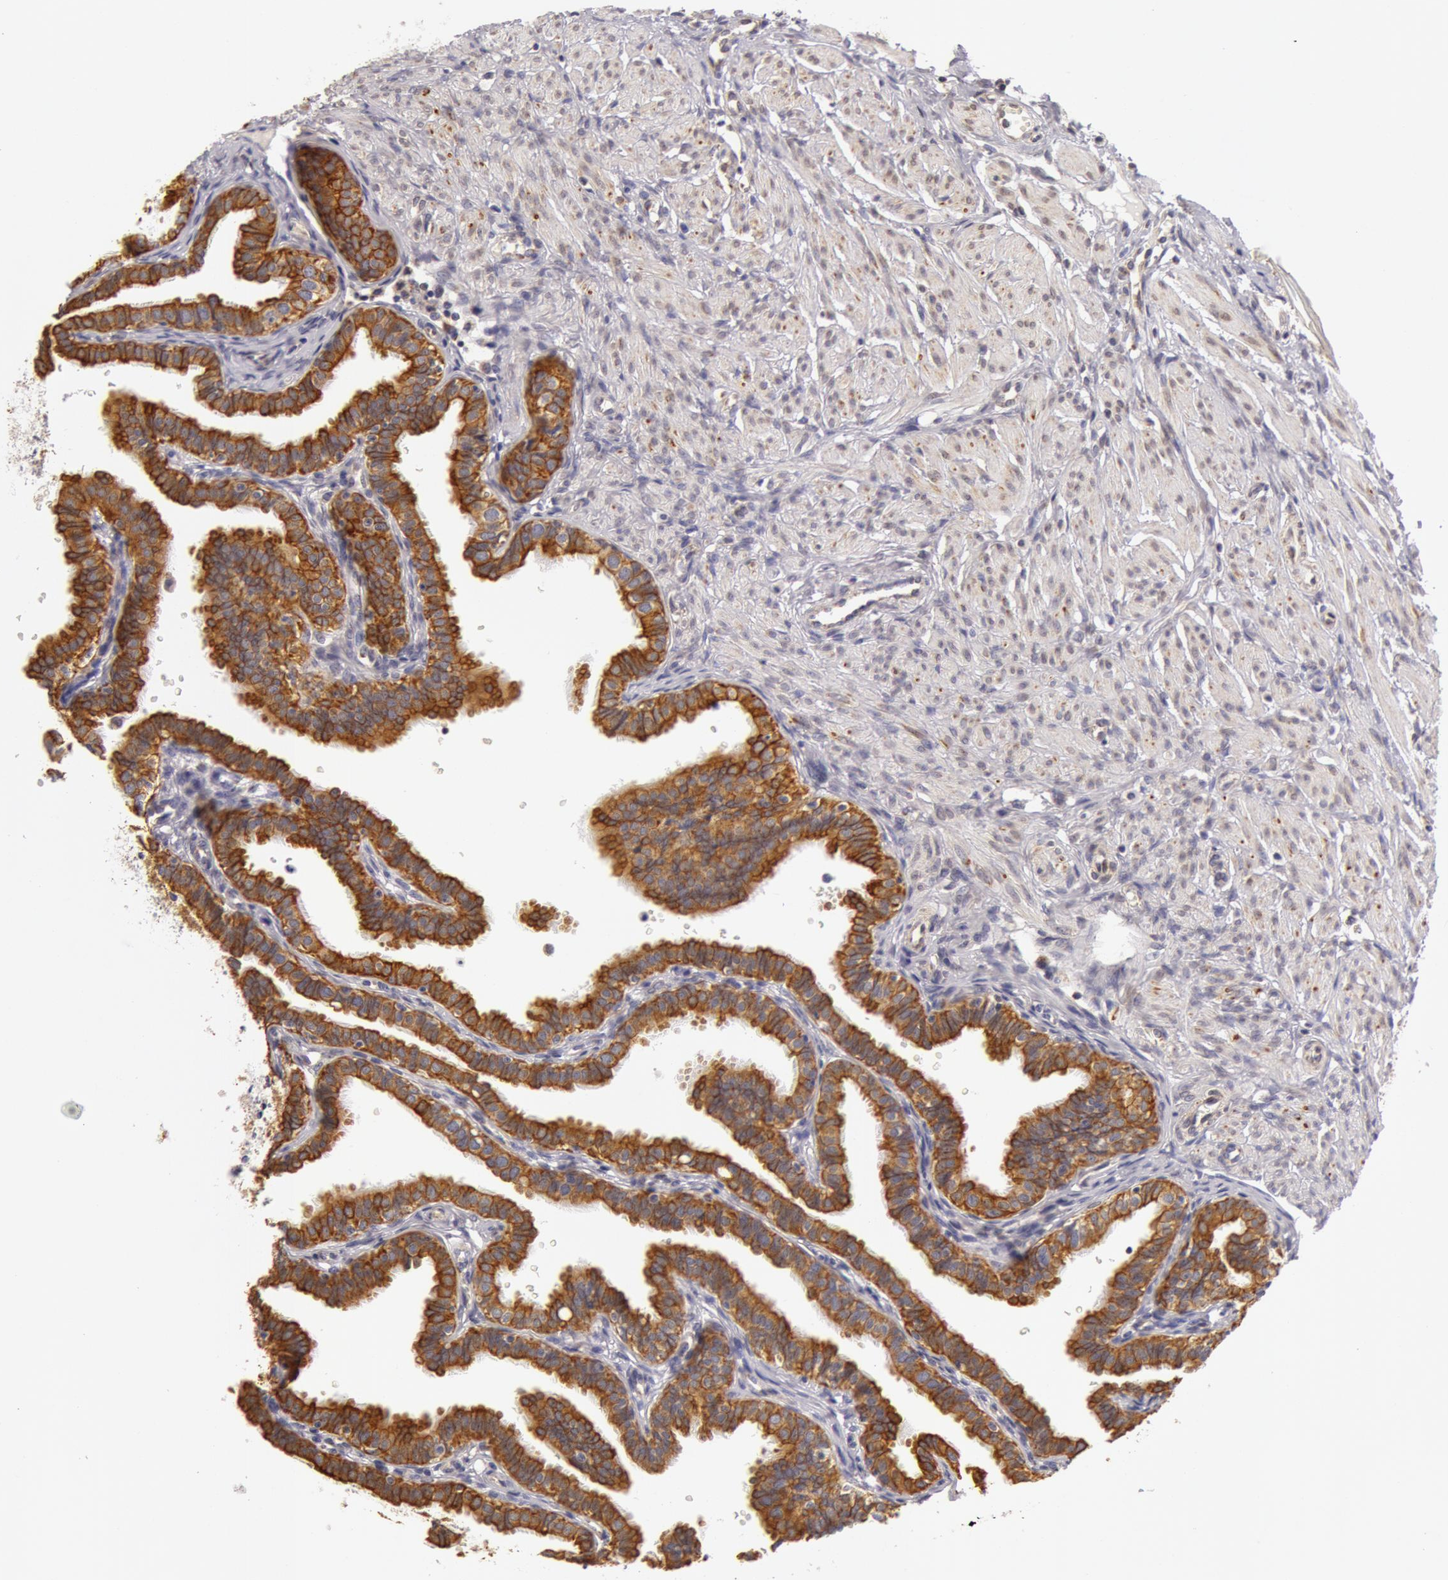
{"staining": {"intensity": "strong", "quantity": ">75%", "location": "cytoplasmic/membranous"}, "tissue": "fallopian tube", "cell_type": "Glandular cells", "image_type": "normal", "snomed": [{"axis": "morphology", "description": "Normal tissue, NOS"}, {"axis": "topography", "description": "Fallopian tube"}], "caption": "The photomicrograph exhibits immunohistochemical staining of benign fallopian tube. There is strong cytoplasmic/membranous positivity is seen in approximately >75% of glandular cells. Using DAB (brown) and hematoxylin (blue) stains, captured at high magnification using brightfield microscopy.", "gene": "KRT18", "patient": {"sex": "female", "age": 32}}